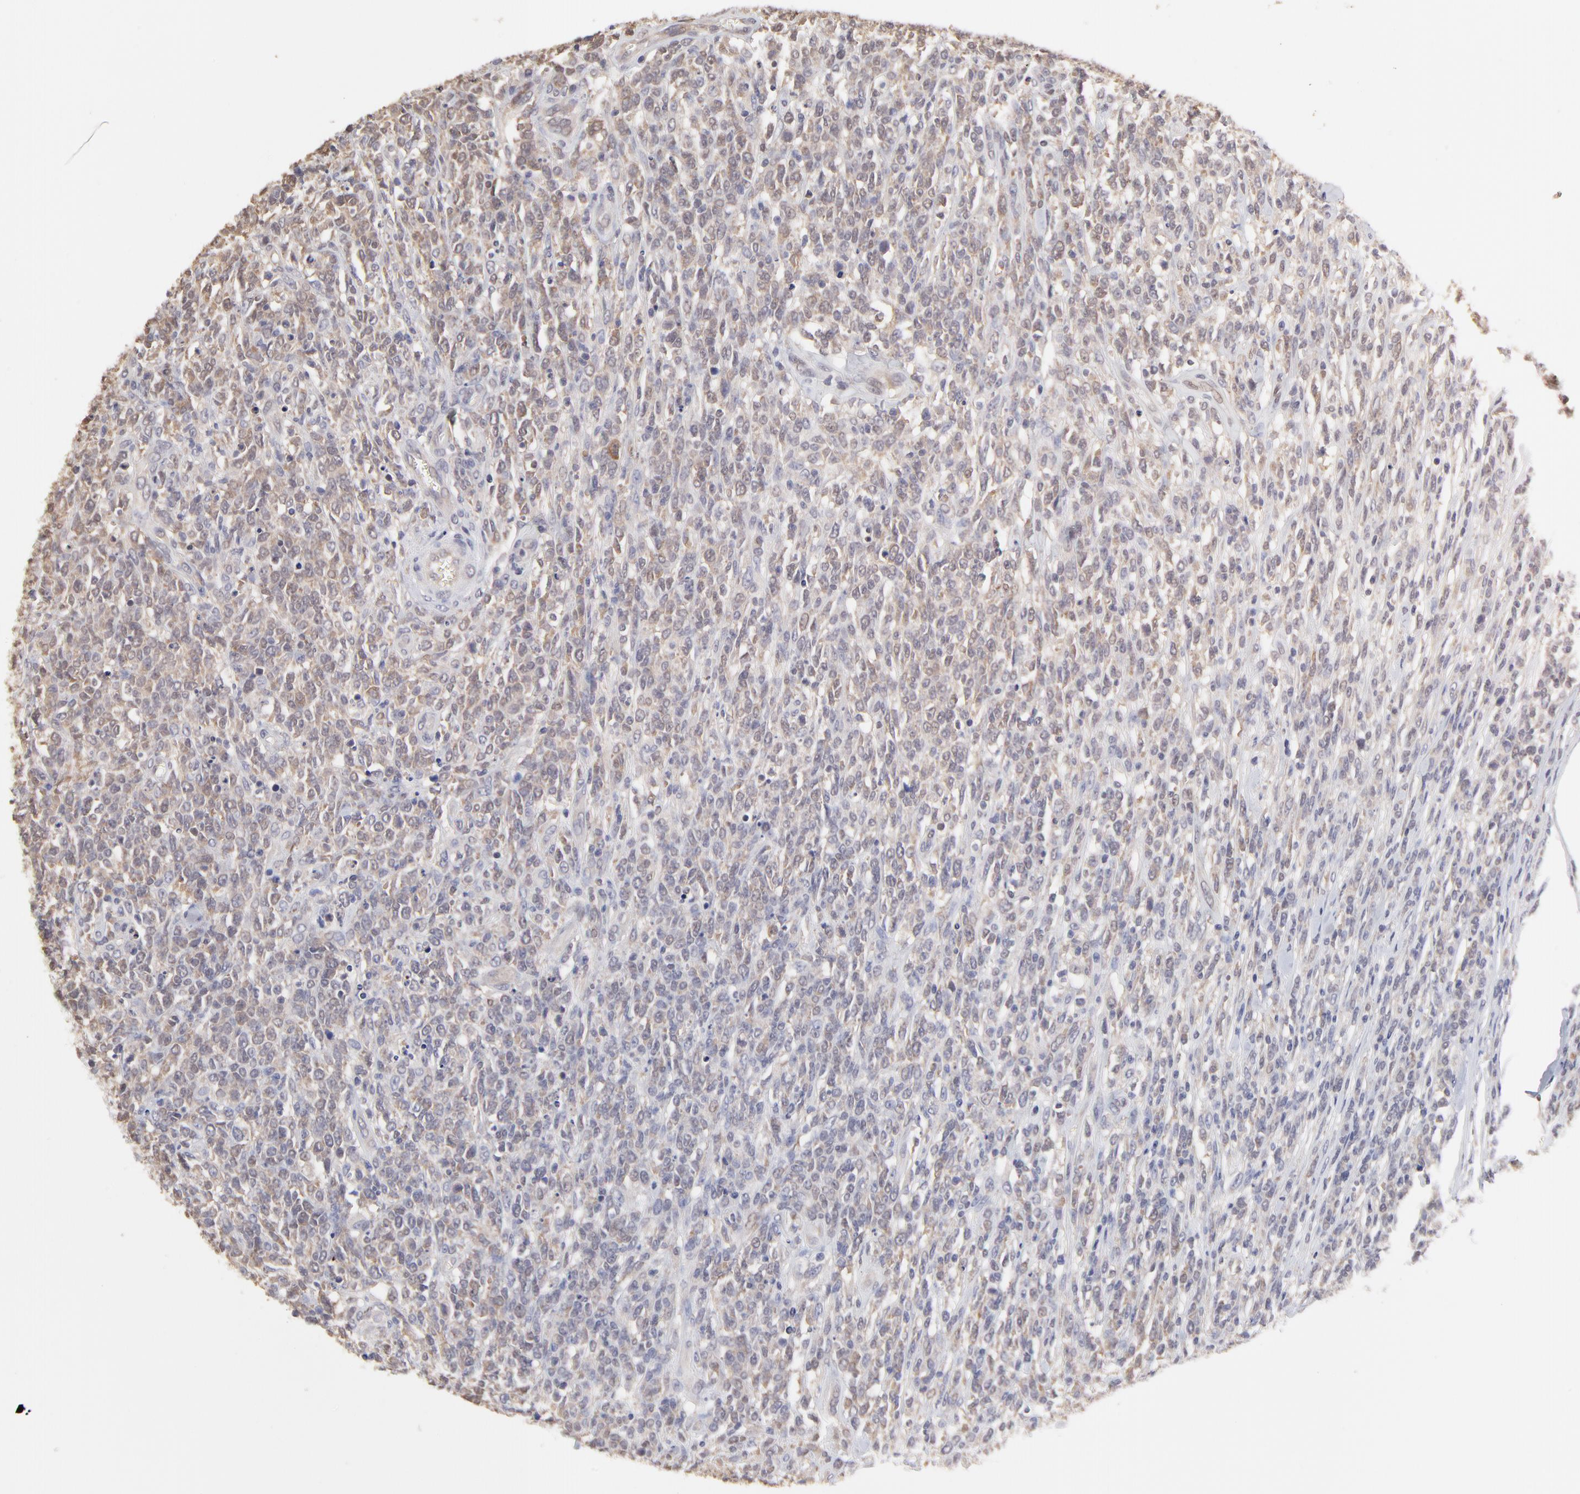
{"staining": {"intensity": "weak", "quantity": "25%-75%", "location": "cytoplasmic/membranous"}, "tissue": "lymphoma", "cell_type": "Tumor cells", "image_type": "cancer", "snomed": [{"axis": "morphology", "description": "Malignant lymphoma, non-Hodgkin's type, High grade"}, {"axis": "topography", "description": "Lymph node"}], "caption": "Lymphoma stained with IHC shows weak cytoplasmic/membranous expression in approximately 25%-75% of tumor cells.", "gene": "CCT2", "patient": {"sex": "female", "age": 73}}